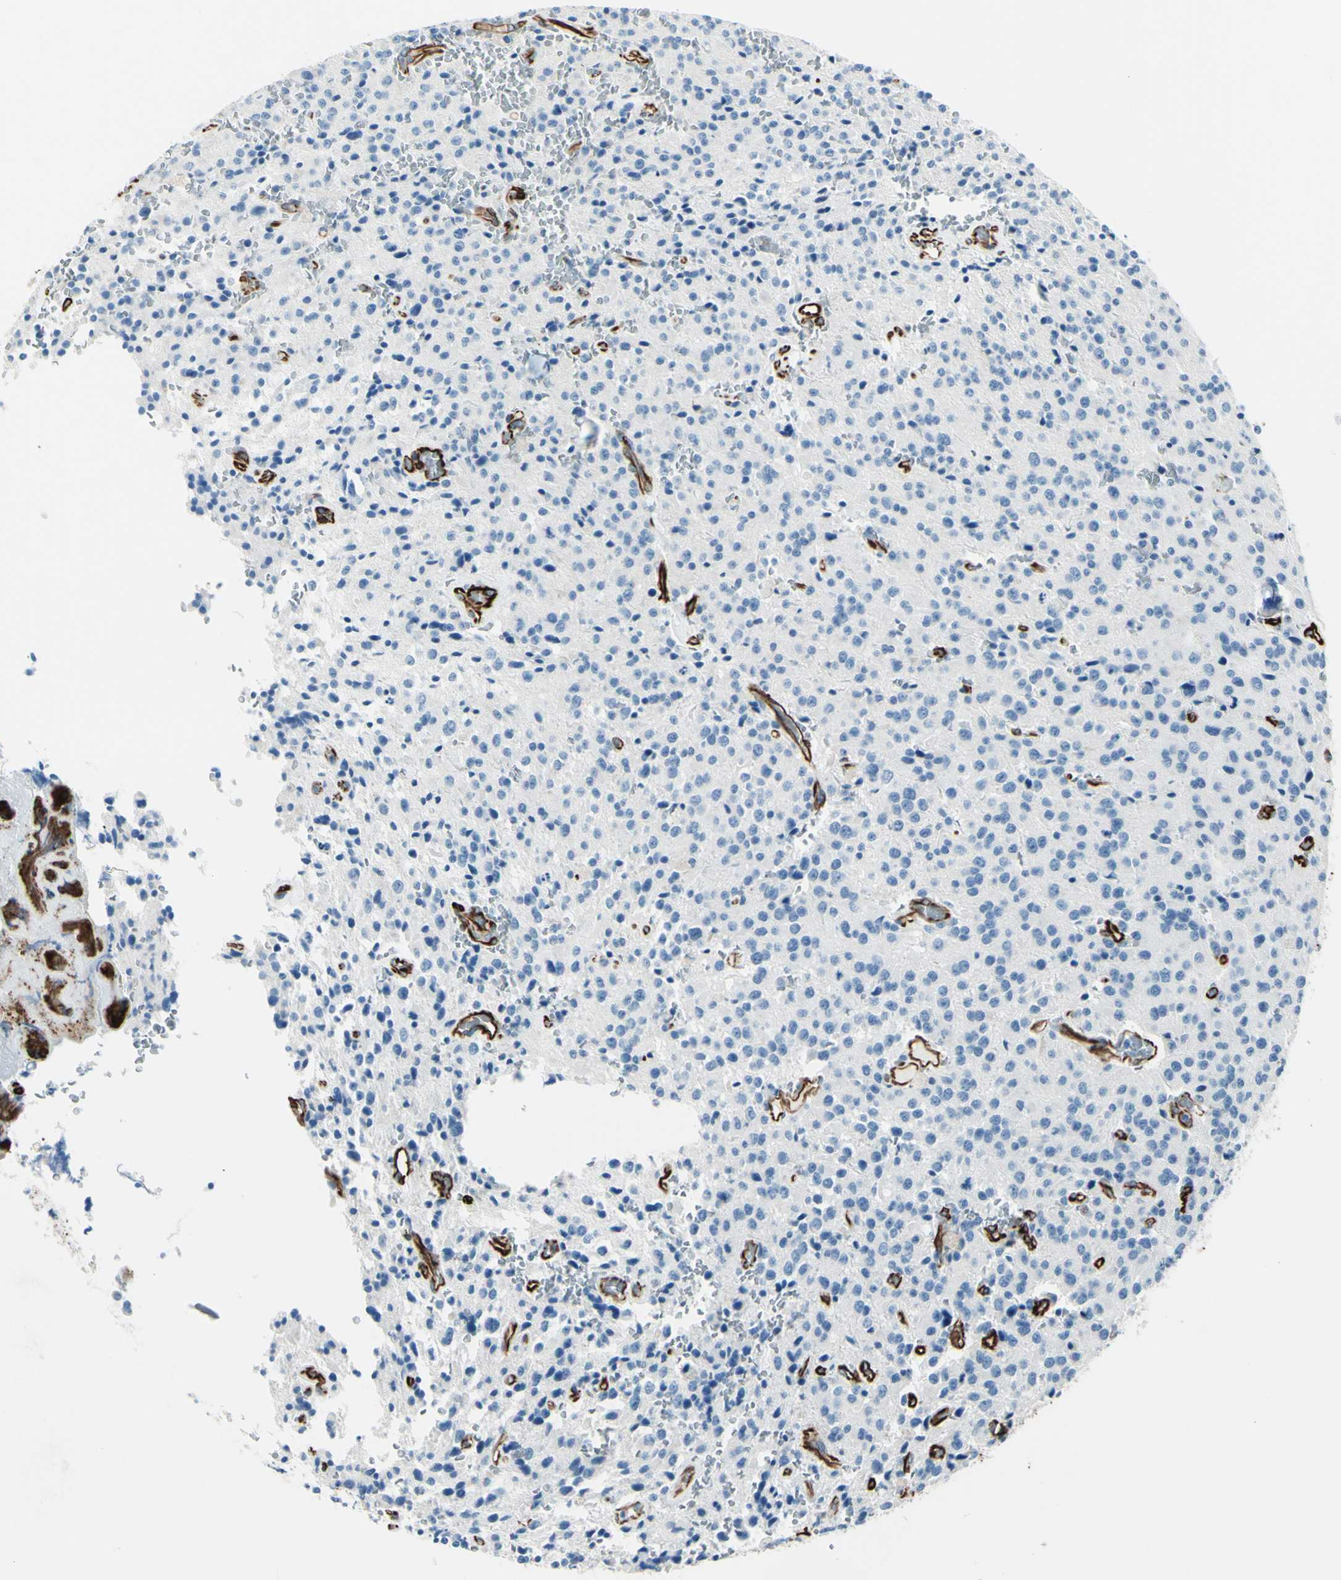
{"staining": {"intensity": "negative", "quantity": "none", "location": "none"}, "tissue": "glioma", "cell_type": "Tumor cells", "image_type": "cancer", "snomed": [{"axis": "morphology", "description": "Glioma, malignant, Low grade"}, {"axis": "topography", "description": "Brain"}], "caption": "This is an immunohistochemistry (IHC) micrograph of malignant glioma (low-grade). There is no staining in tumor cells.", "gene": "PTH2R", "patient": {"sex": "male", "age": 58}}